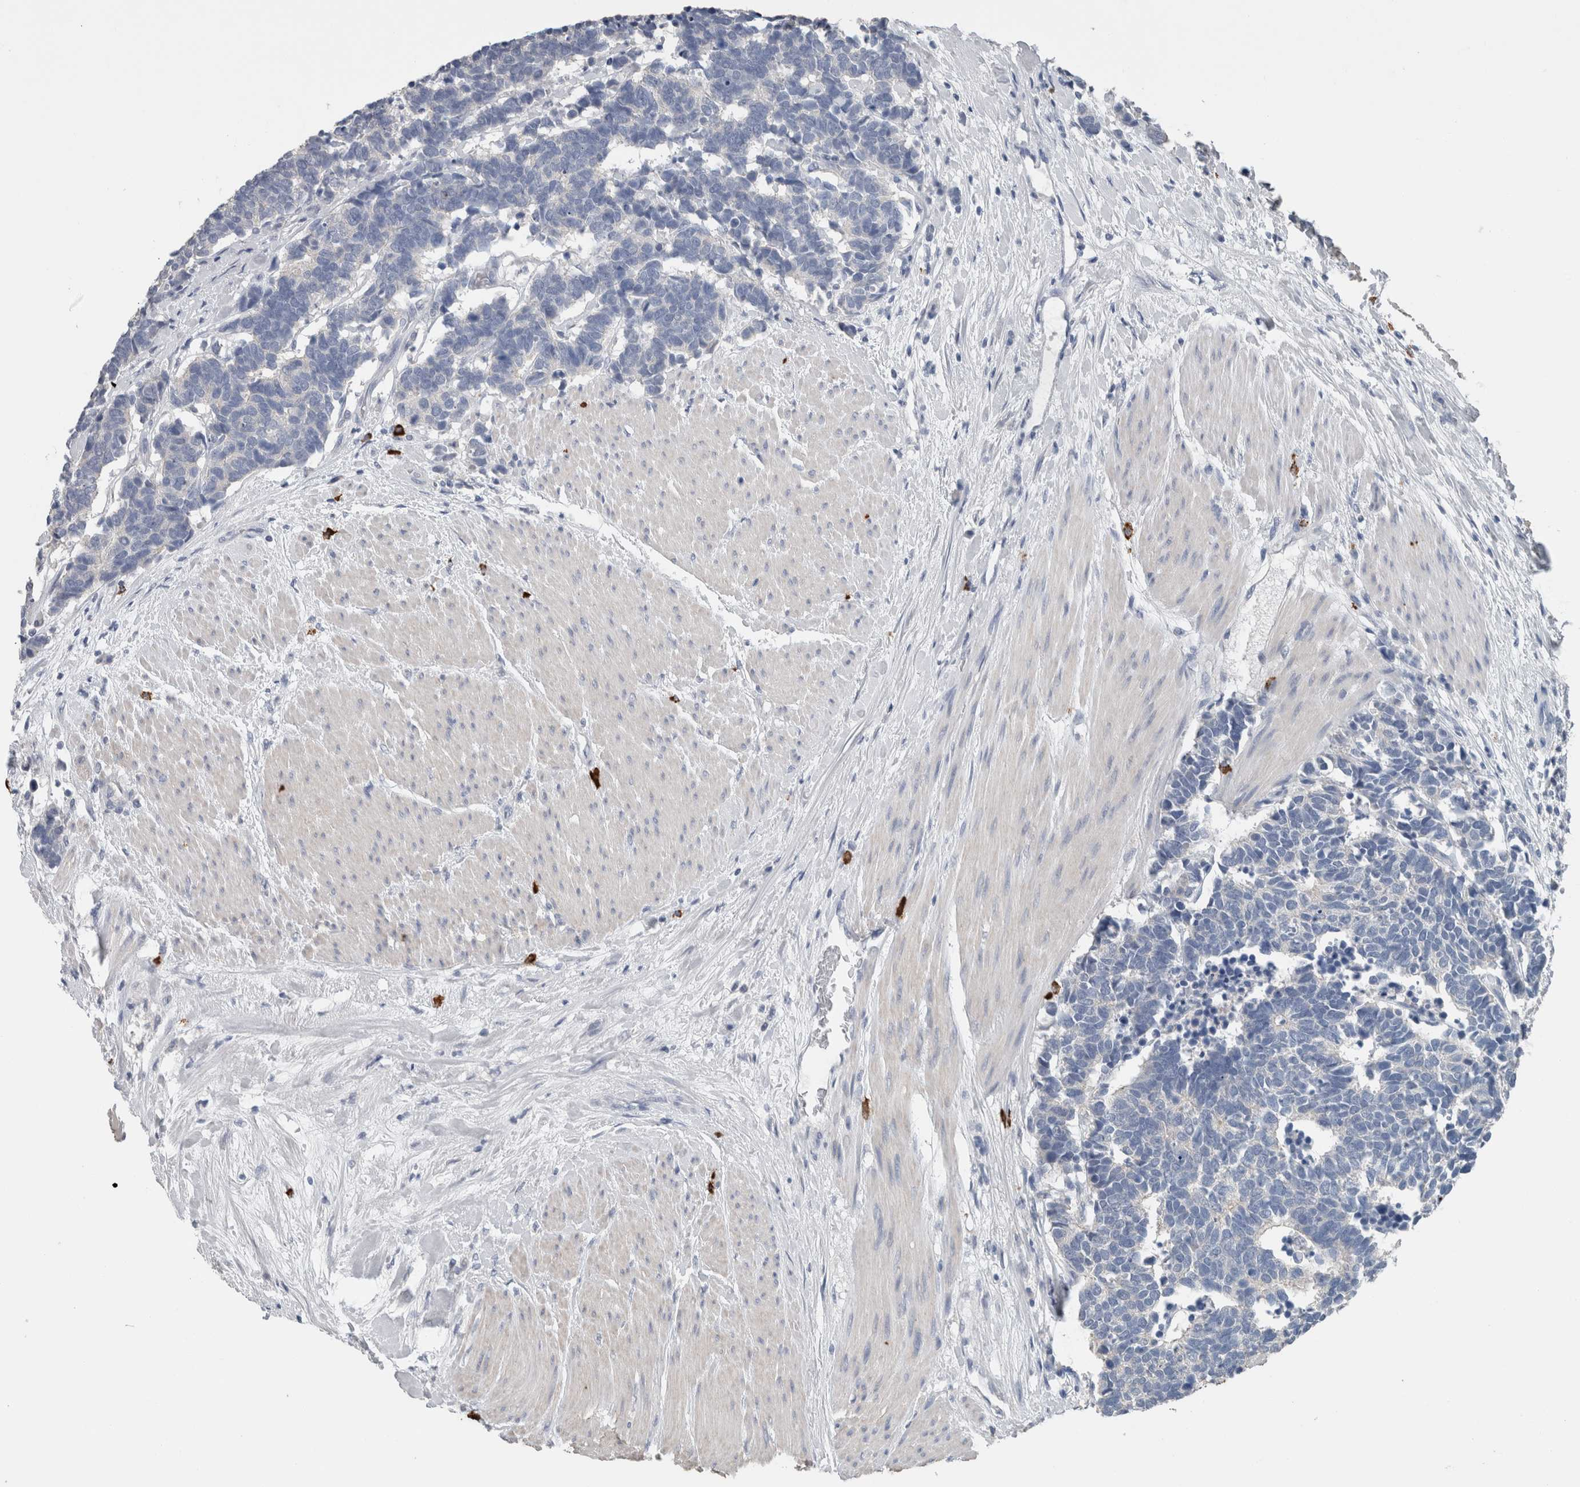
{"staining": {"intensity": "negative", "quantity": "none", "location": "none"}, "tissue": "carcinoid", "cell_type": "Tumor cells", "image_type": "cancer", "snomed": [{"axis": "morphology", "description": "Carcinoma, NOS"}, {"axis": "morphology", "description": "Carcinoid, malignant, NOS"}, {"axis": "topography", "description": "Urinary bladder"}], "caption": "Protein analysis of carcinoma displays no significant positivity in tumor cells.", "gene": "CRNN", "patient": {"sex": "male", "age": 57}}